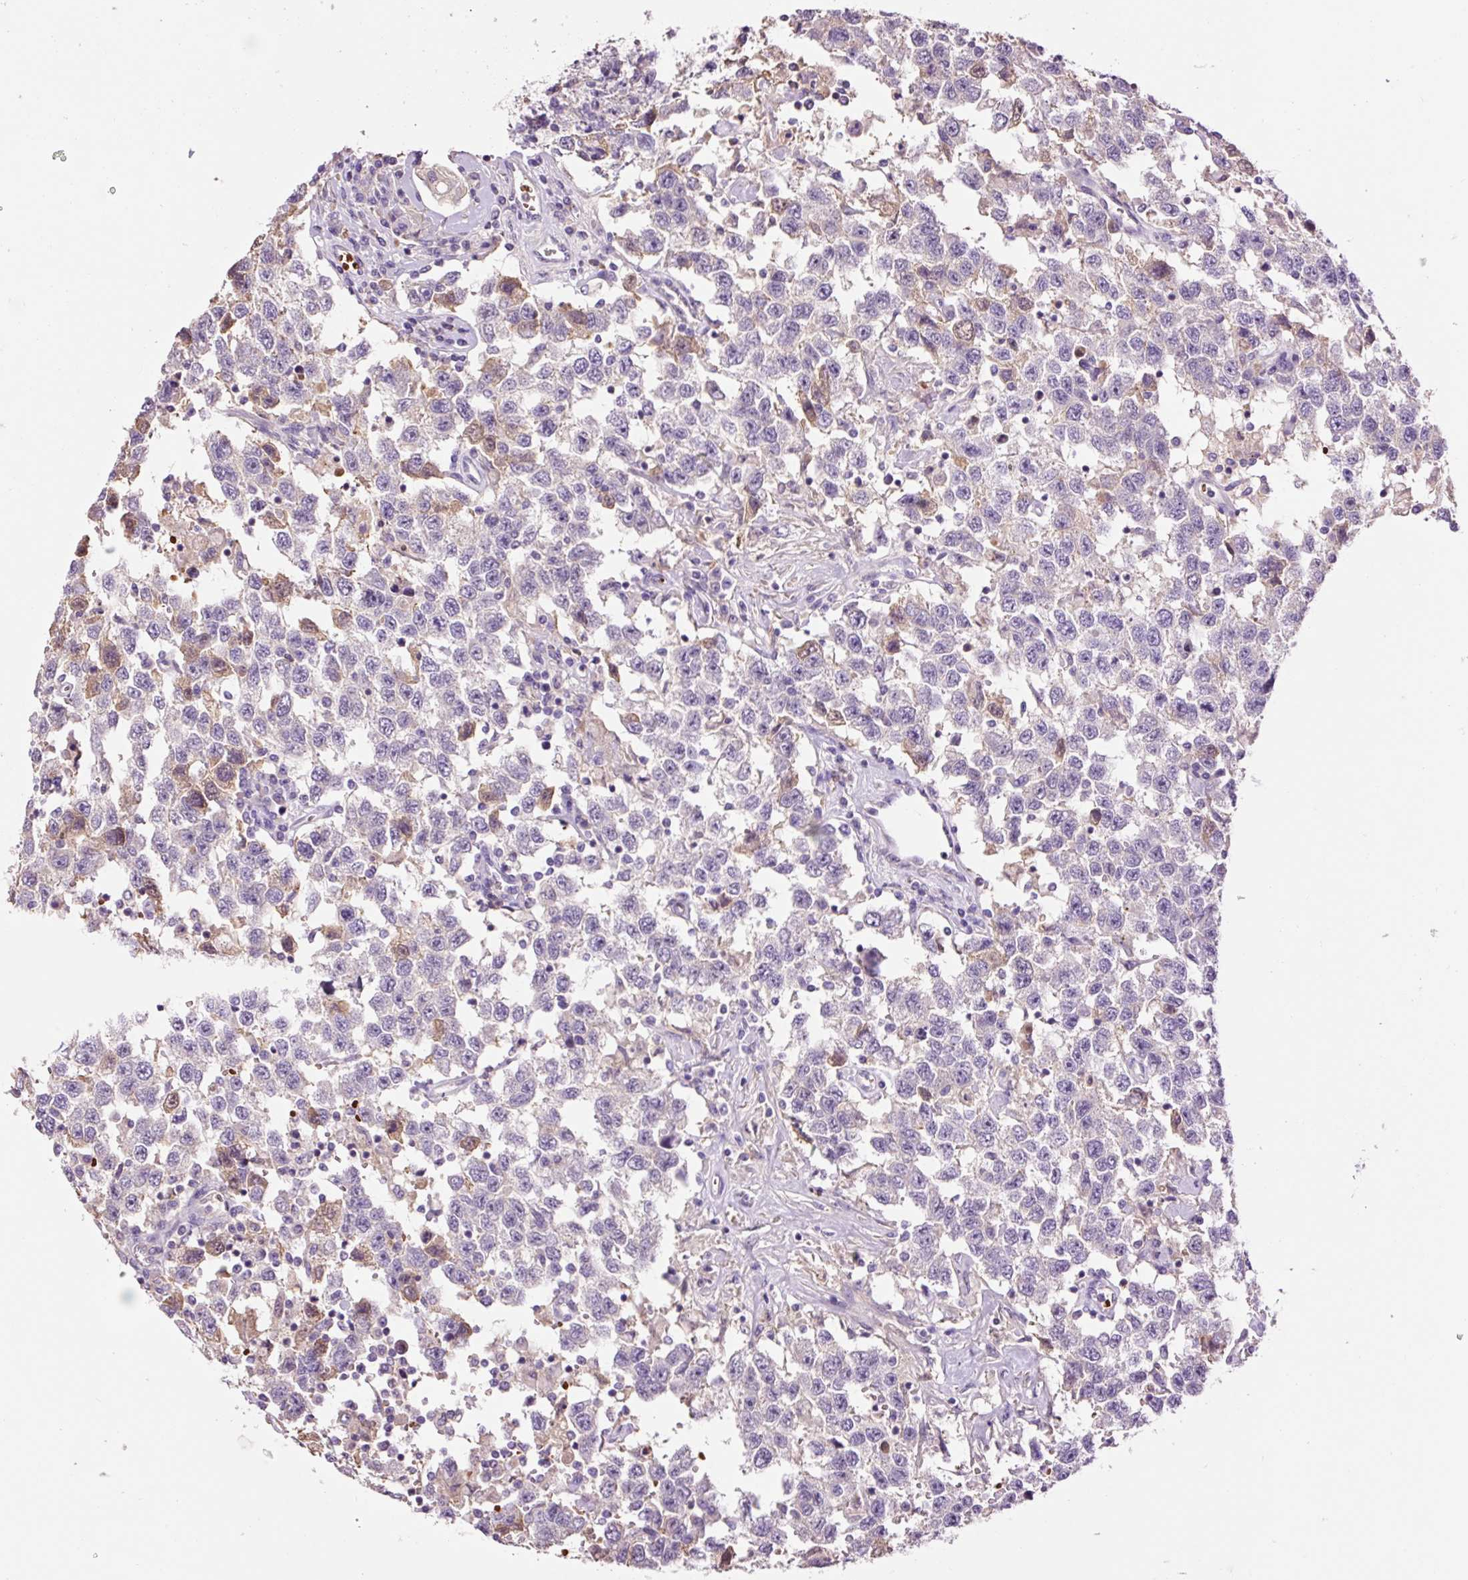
{"staining": {"intensity": "negative", "quantity": "none", "location": "none"}, "tissue": "testis cancer", "cell_type": "Tumor cells", "image_type": "cancer", "snomed": [{"axis": "morphology", "description": "Seminoma, NOS"}, {"axis": "topography", "description": "Testis"}], "caption": "IHC of seminoma (testis) shows no staining in tumor cells.", "gene": "TMEM235", "patient": {"sex": "male", "age": 41}}